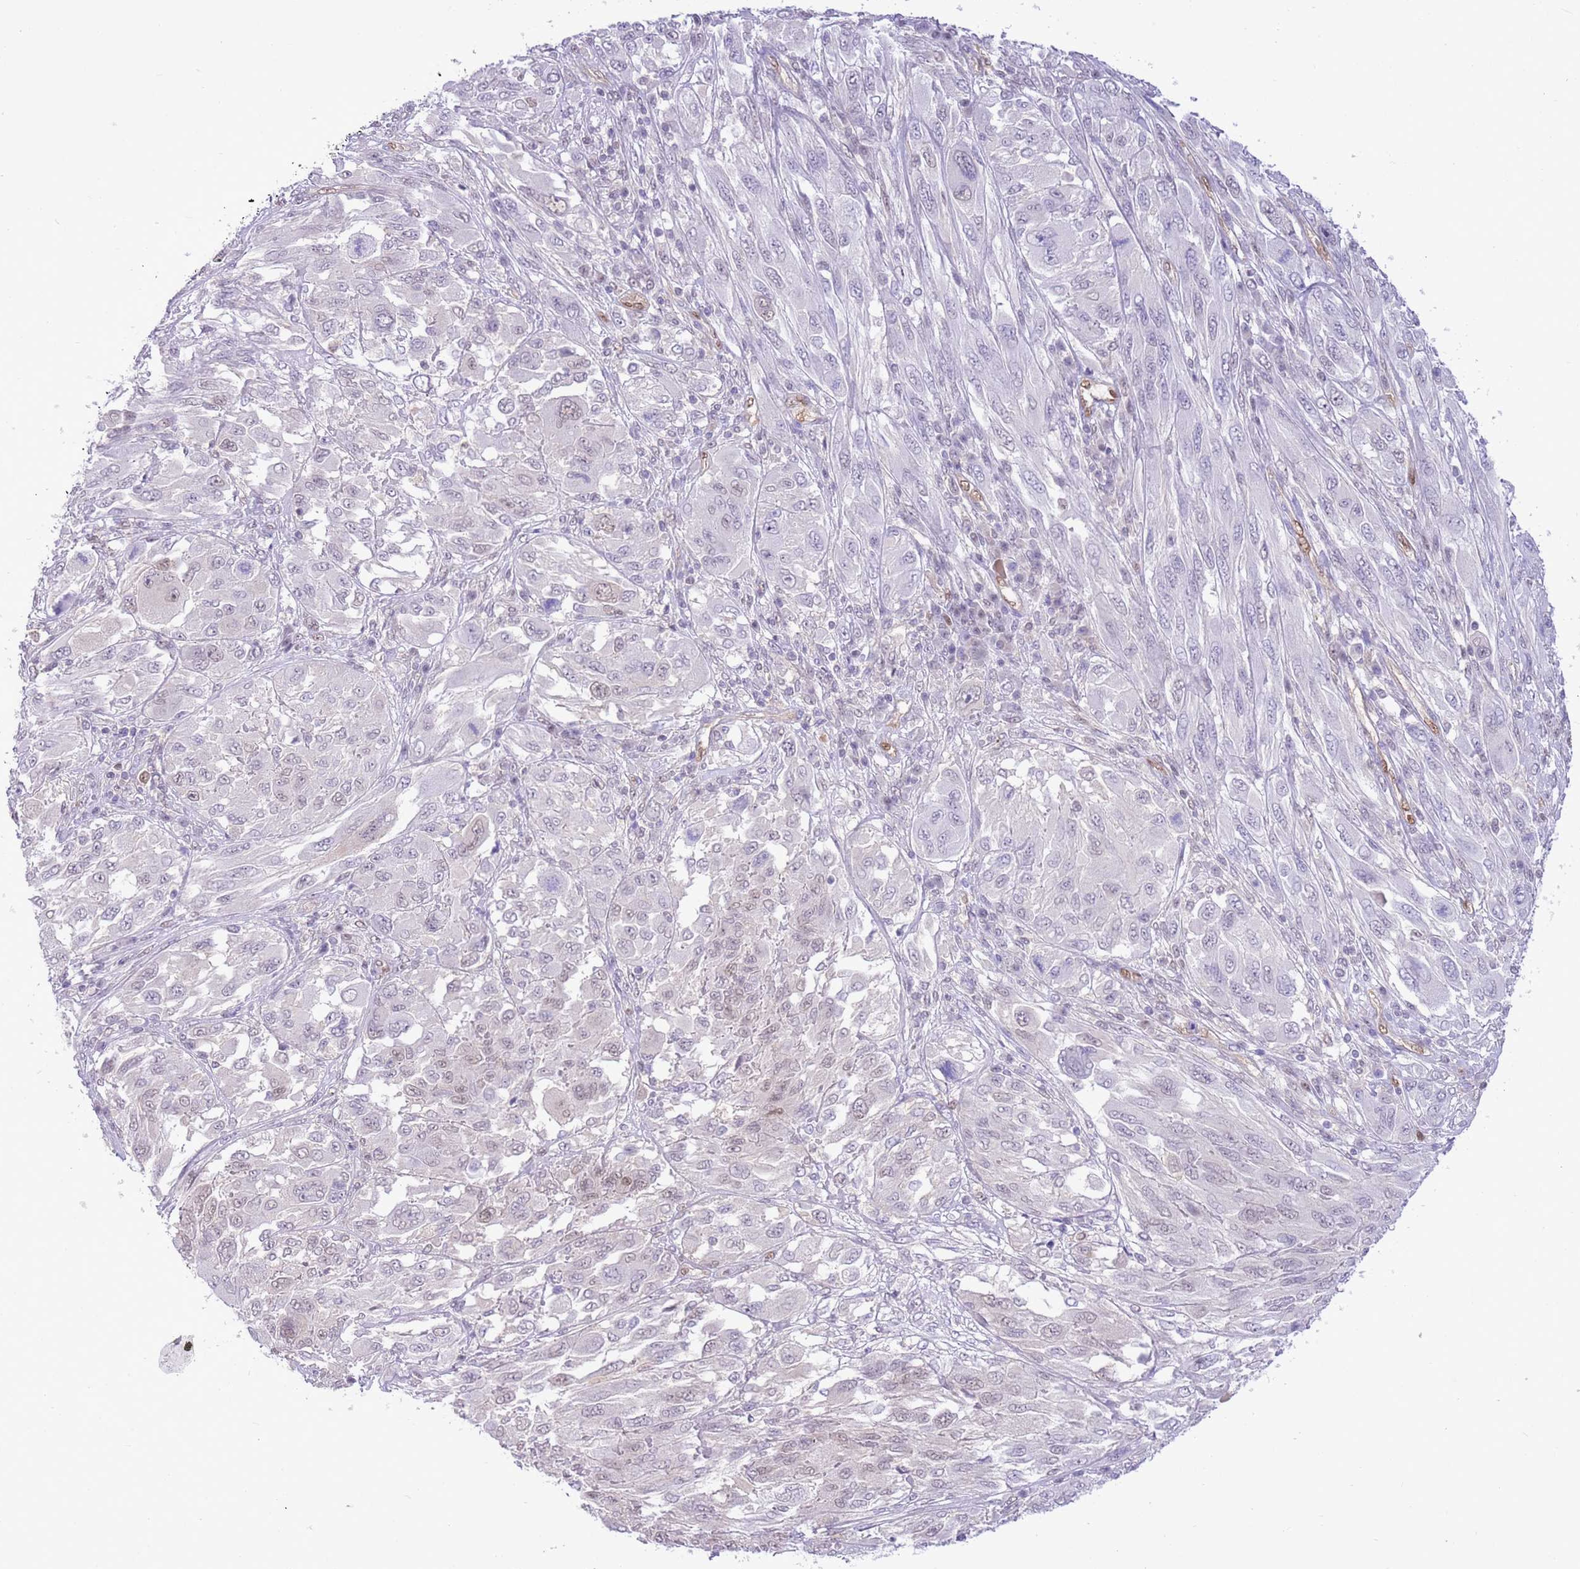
{"staining": {"intensity": "weak", "quantity": "<25%", "location": "nuclear"}, "tissue": "melanoma", "cell_type": "Tumor cells", "image_type": "cancer", "snomed": [{"axis": "morphology", "description": "Malignant melanoma, NOS"}, {"axis": "topography", "description": "Skin"}], "caption": "A histopathology image of human melanoma is negative for staining in tumor cells.", "gene": "DDI2", "patient": {"sex": "female", "age": 91}}